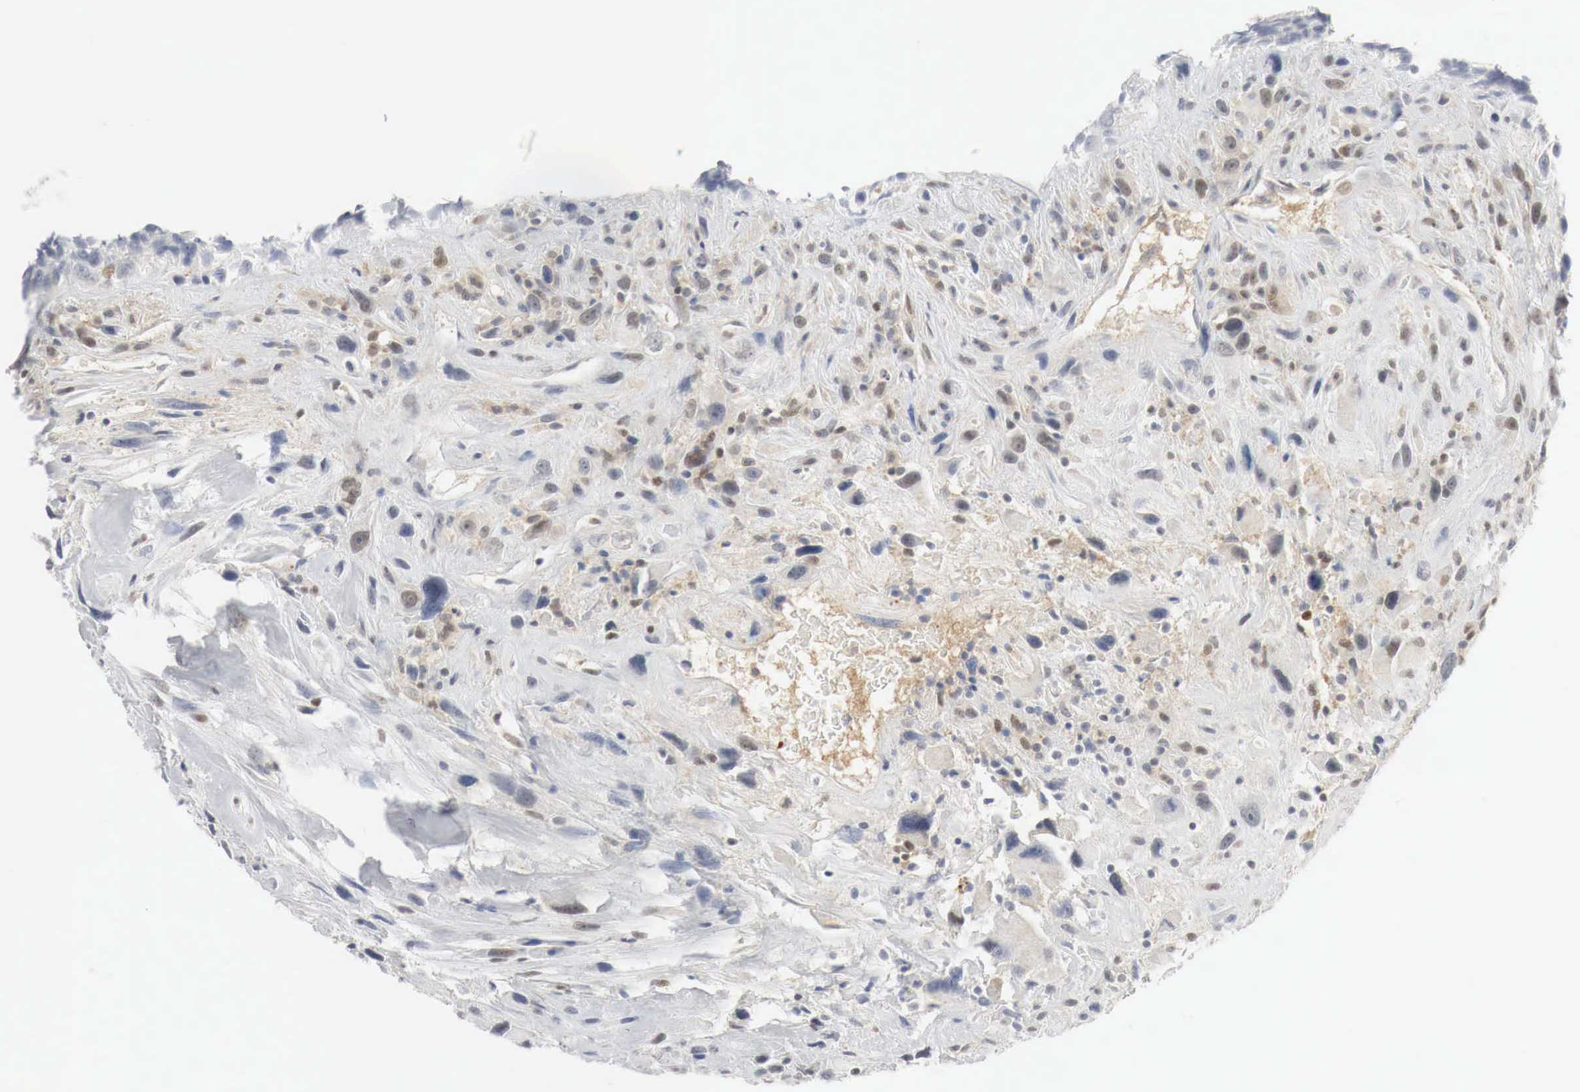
{"staining": {"intensity": "weak", "quantity": "25%-75%", "location": "cytoplasmic/membranous,nuclear"}, "tissue": "breast cancer", "cell_type": "Tumor cells", "image_type": "cancer", "snomed": [{"axis": "morphology", "description": "Neoplasm, malignant, NOS"}, {"axis": "topography", "description": "Breast"}], "caption": "Breast cancer (malignant neoplasm) stained for a protein (brown) exhibits weak cytoplasmic/membranous and nuclear positive expression in about 25%-75% of tumor cells.", "gene": "MYC", "patient": {"sex": "female", "age": 50}}